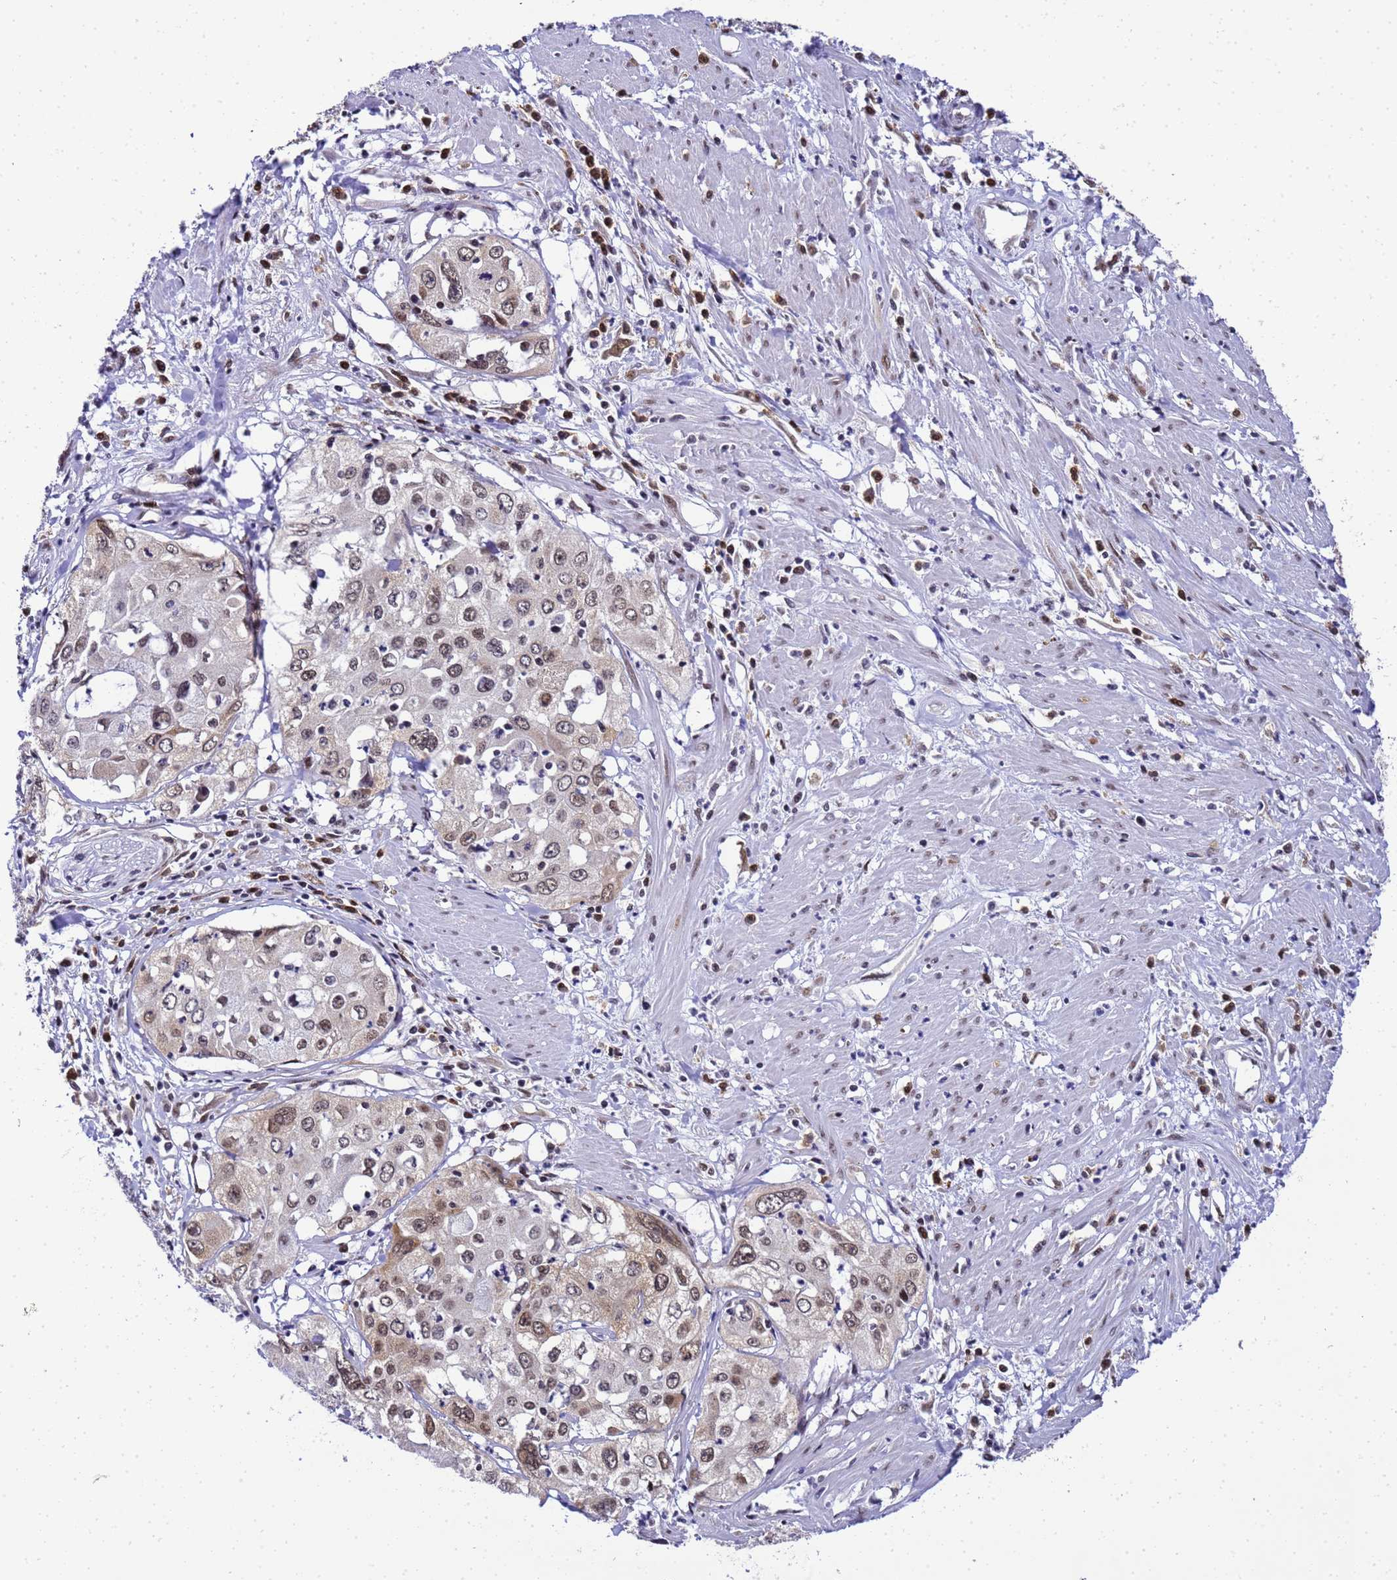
{"staining": {"intensity": "weak", "quantity": "<25%", "location": "cytoplasmic/membranous,nuclear"}, "tissue": "cervical cancer", "cell_type": "Tumor cells", "image_type": "cancer", "snomed": [{"axis": "morphology", "description": "Squamous cell carcinoma, NOS"}, {"axis": "topography", "description": "Cervix"}], "caption": "Immunohistochemistry histopathology image of neoplastic tissue: cervical cancer stained with DAB (3,3'-diaminobenzidine) shows no significant protein expression in tumor cells. (DAB immunohistochemistry, high magnification).", "gene": "SMN1", "patient": {"sex": "female", "age": 31}}